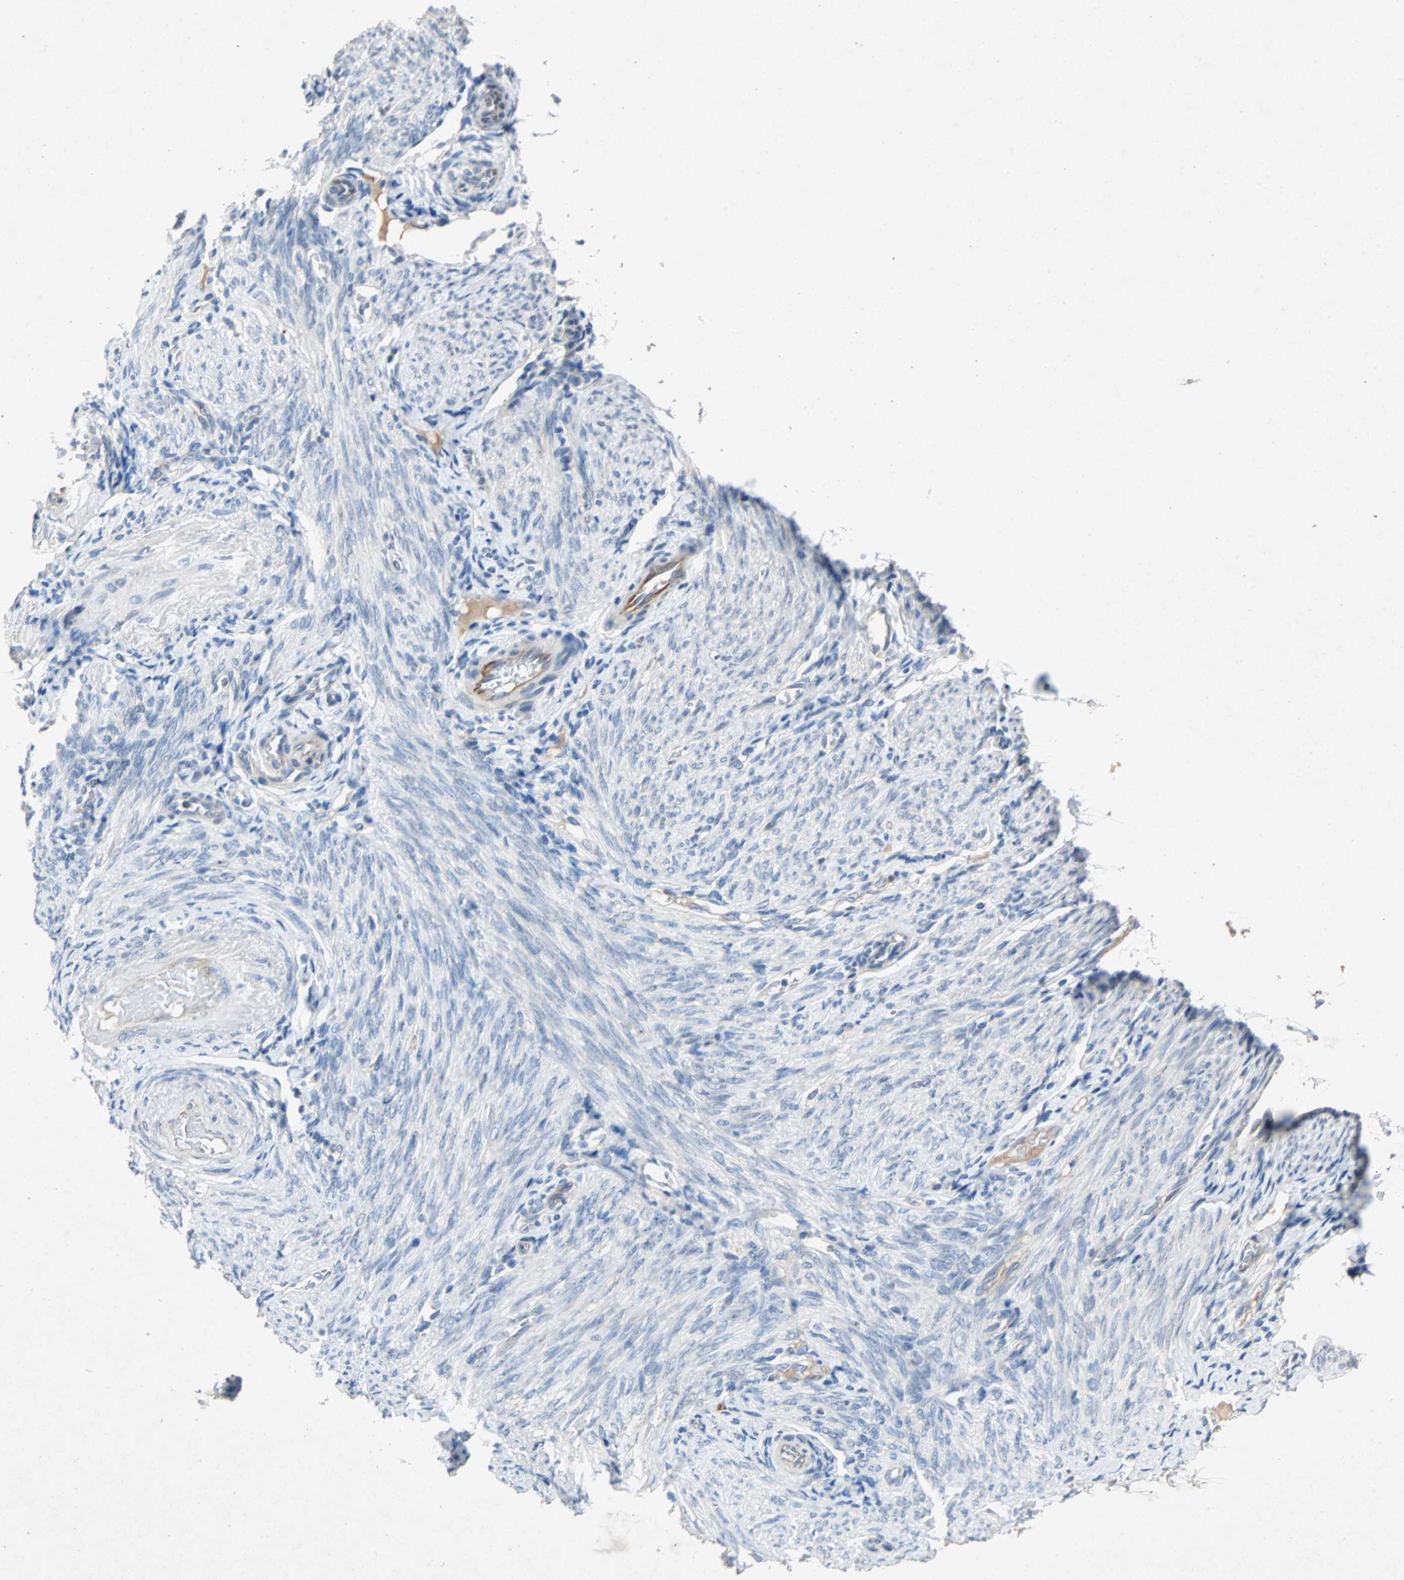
{"staining": {"intensity": "negative", "quantity": "none", "location": "none"}, "tissue": "endometrium", "cell_type": "Cells in endometrial stroma", "image_type": "normal", "snomed": [{"axis": "morphology", "description": "Normal tissue, NOS"}, {"axis": "topography", "description": "Endometrium"}], "caption": "This is an IHC image of benign endometrium. There is no staining in cells in endometrial stroma.", "gene": "PCDHB2", "patient": {"sex": "female", "age": 61}}